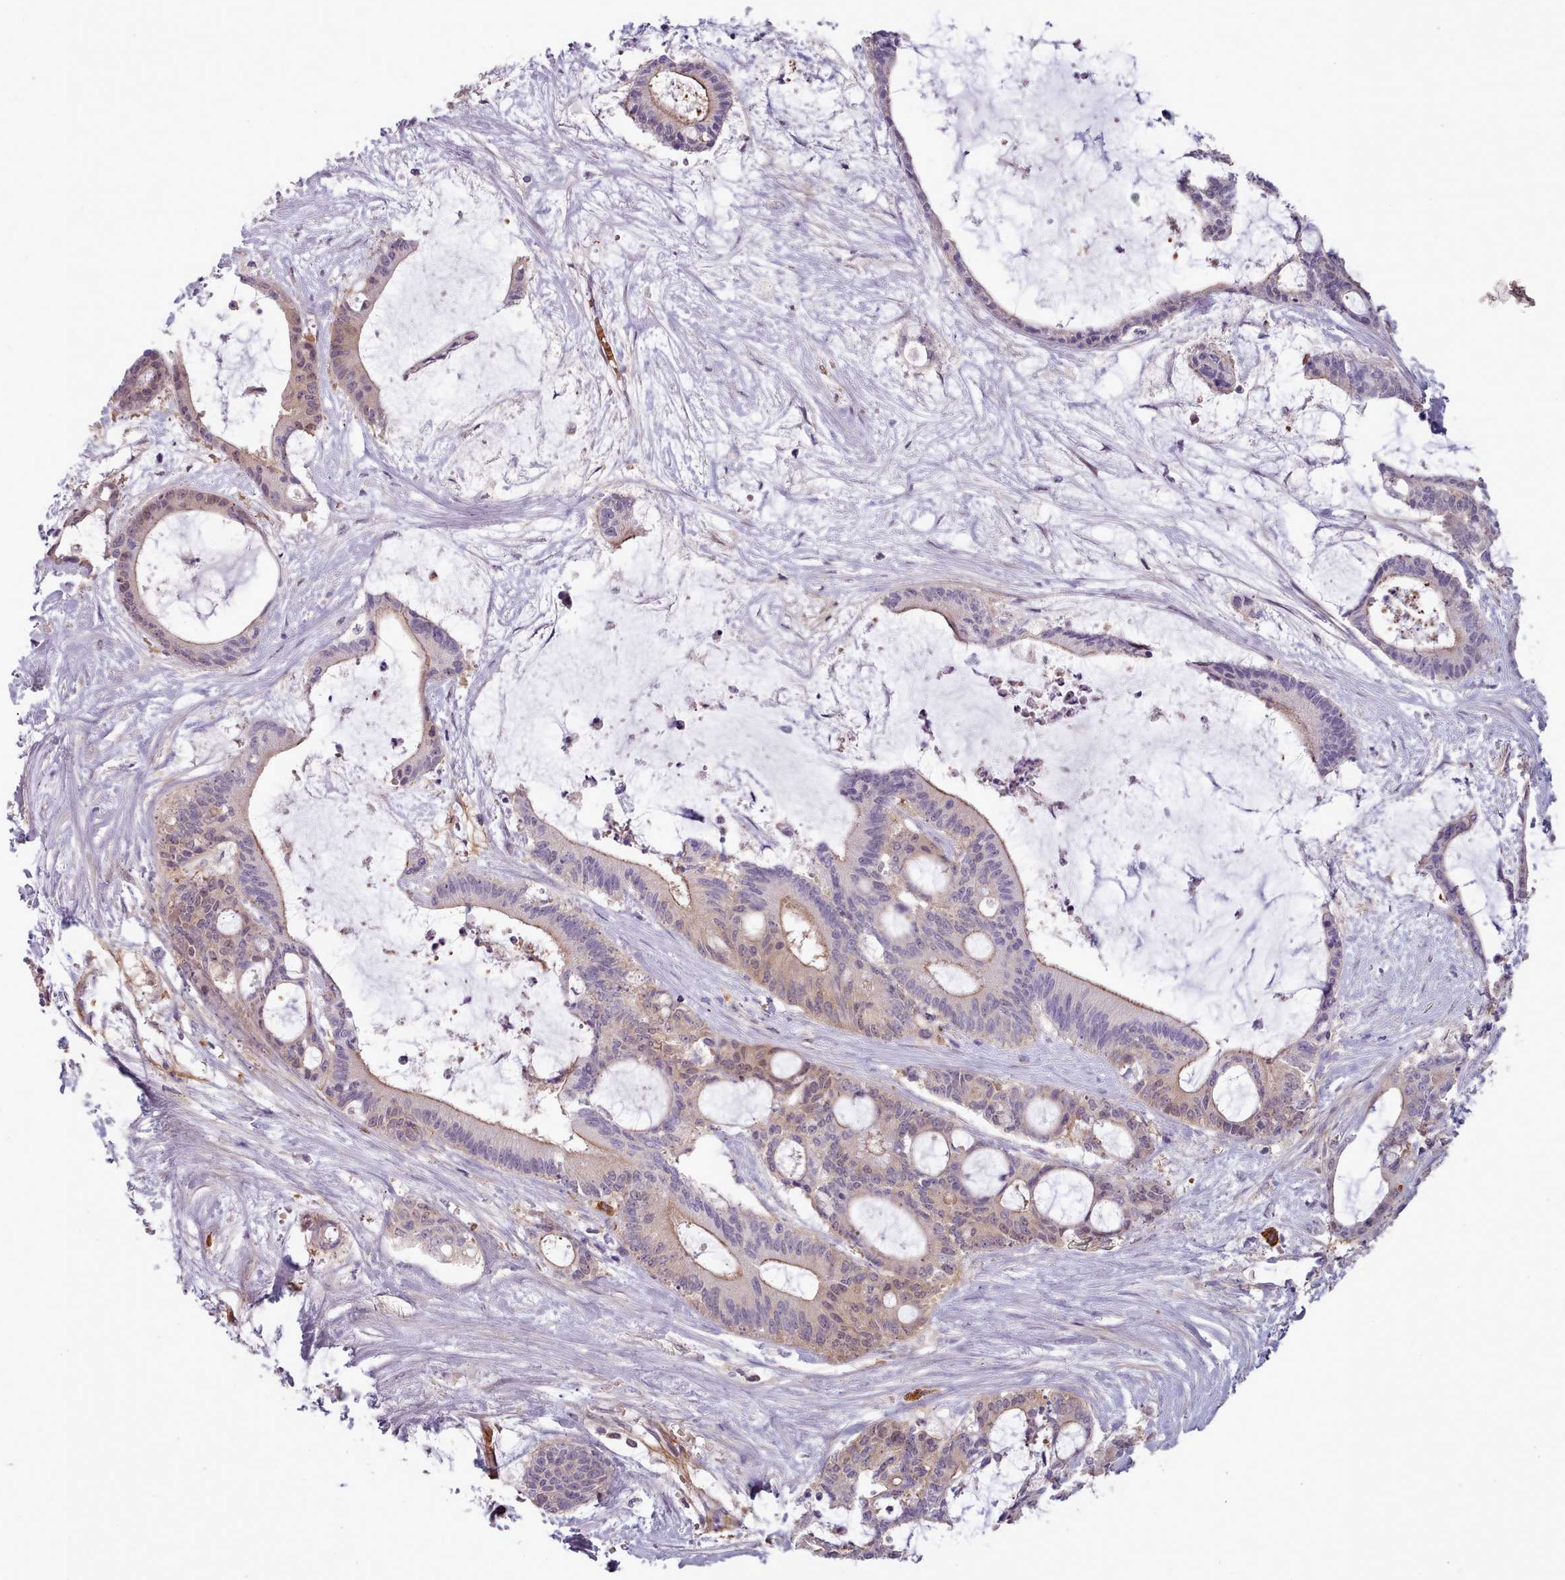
{"staining": {"intensity": "moderate", "quantity": "<25%", "location": "cytoplasmic/membranous,nuclear"}, "tissue": "liver cancer", "cell_type": "Tumor cells", "image_type": "cancer", "snomed": [{"axis": "morphology", "description": "Normal tissue, NOS"}, {"axis": "morphology", "description": "Cholangiocarcinoma"}, {"axis": "topography", "description": "Liver"}, {"axis": "topography", "description": "Peripheral nerve tissue"}], "caption": "Tumor cells exhibit low levels of moderate cytoplasmic/membranous and nuclear expression in about <25% of cells in liver cancer.", "gene": "CLNS1A", "patient": {"sex": "female", "age": 73}}